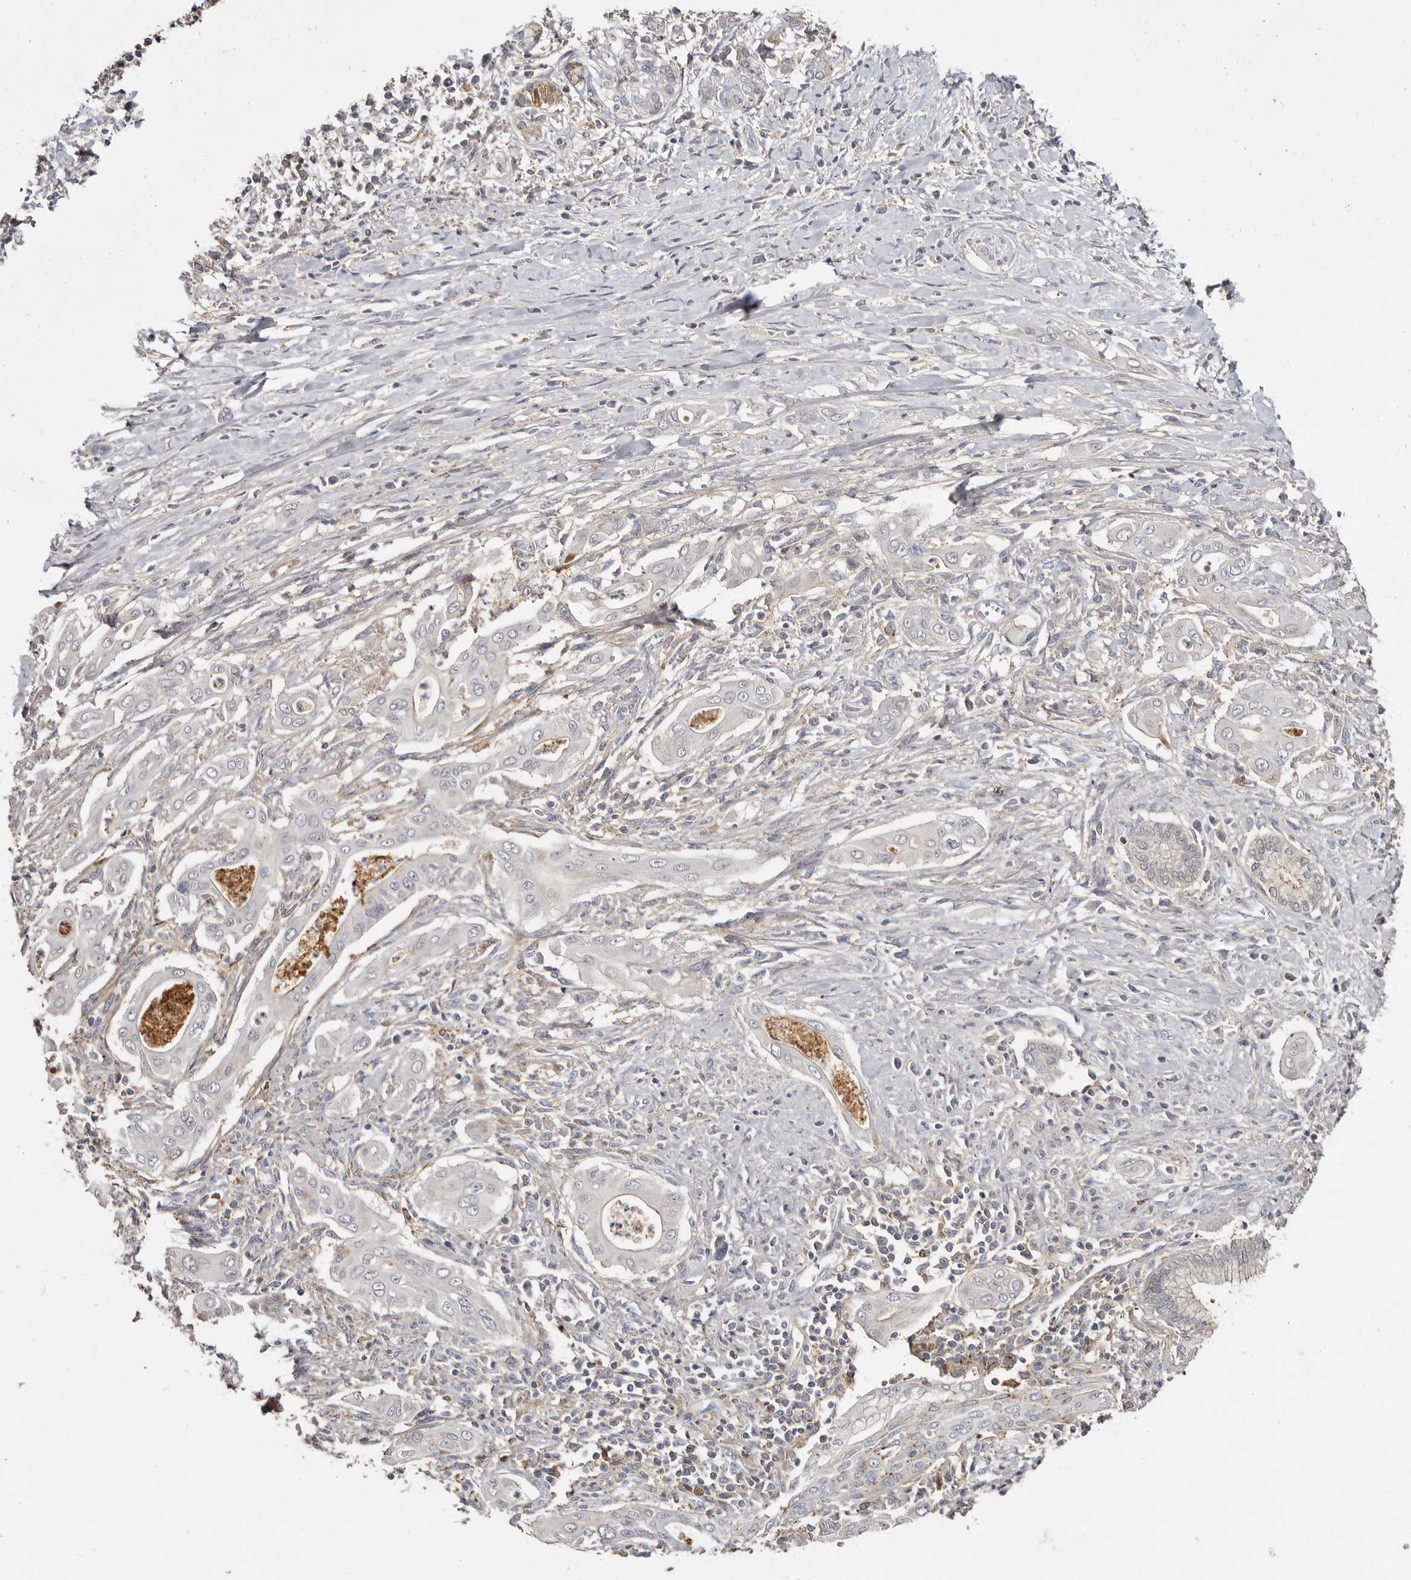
{"staining": {"intensity": "negative", "quantity": "none", "location": "none"}, "tissue": "pancreatic cancer", "cell_type": "Tumor cells", "image_type": "cancer", "snomed": [{"axis": "morphology", "description": "Adenocarcinoma, NOS"}, {"axis": "topography", "description": "Pancreas"}], "caption": "Immunohistochemistry (IHC) histopathology image of neoplastic tissue: pancreatic cancer stained with DAB (3,3'-diaminobenzidine) reveals no significant protein staining in tumor cells.", "gene": "KIF26B", "patient": {"sex": "male", "age": 58}}